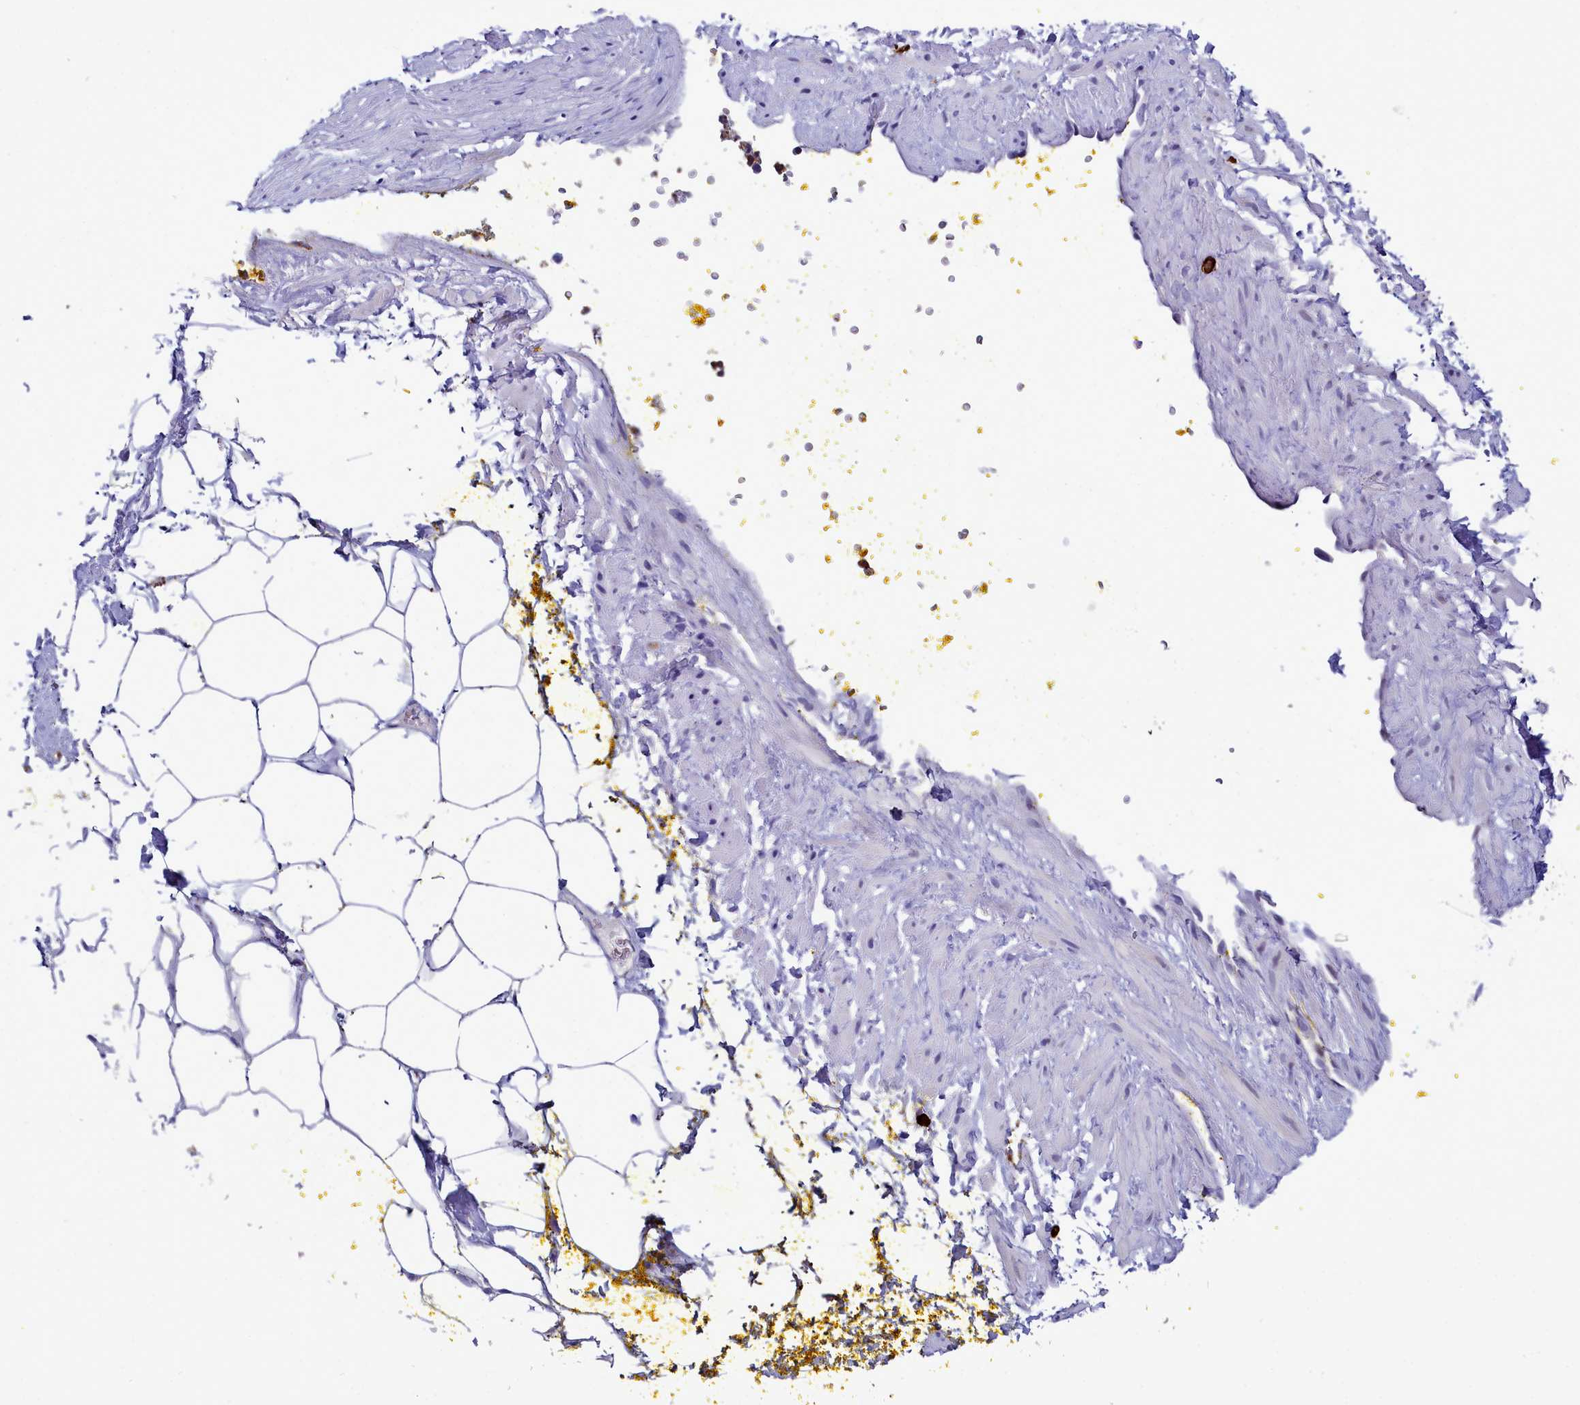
{"staining": {"intensity": "negative", "quantity": "none", "location": "none"}, "tissue": "adipose tissue", "cell_type": "Adipocytes", "image_type": "normal", "snomed": [{"axis": "morphology", "description": "Normal tissue, NOS"}, {"axis": "morphology", "description": "Adenocarcinoma, Low grade"}, {"axis": "topography", "description": "Prostate"}, {"axis": "topography", "description": "Peripheral nerve tissue"}], "caption": "Benign adipose tissue was stained to show a protein in brown. There is no significant positivity in adipocytes. (DAB (3,3'-diaminobenzidine) immunohistochemistry visualized using brightfield microscopy, high magnification).", "gene": "POM121L2", "patient": {"sex": "male", "age": 63}}